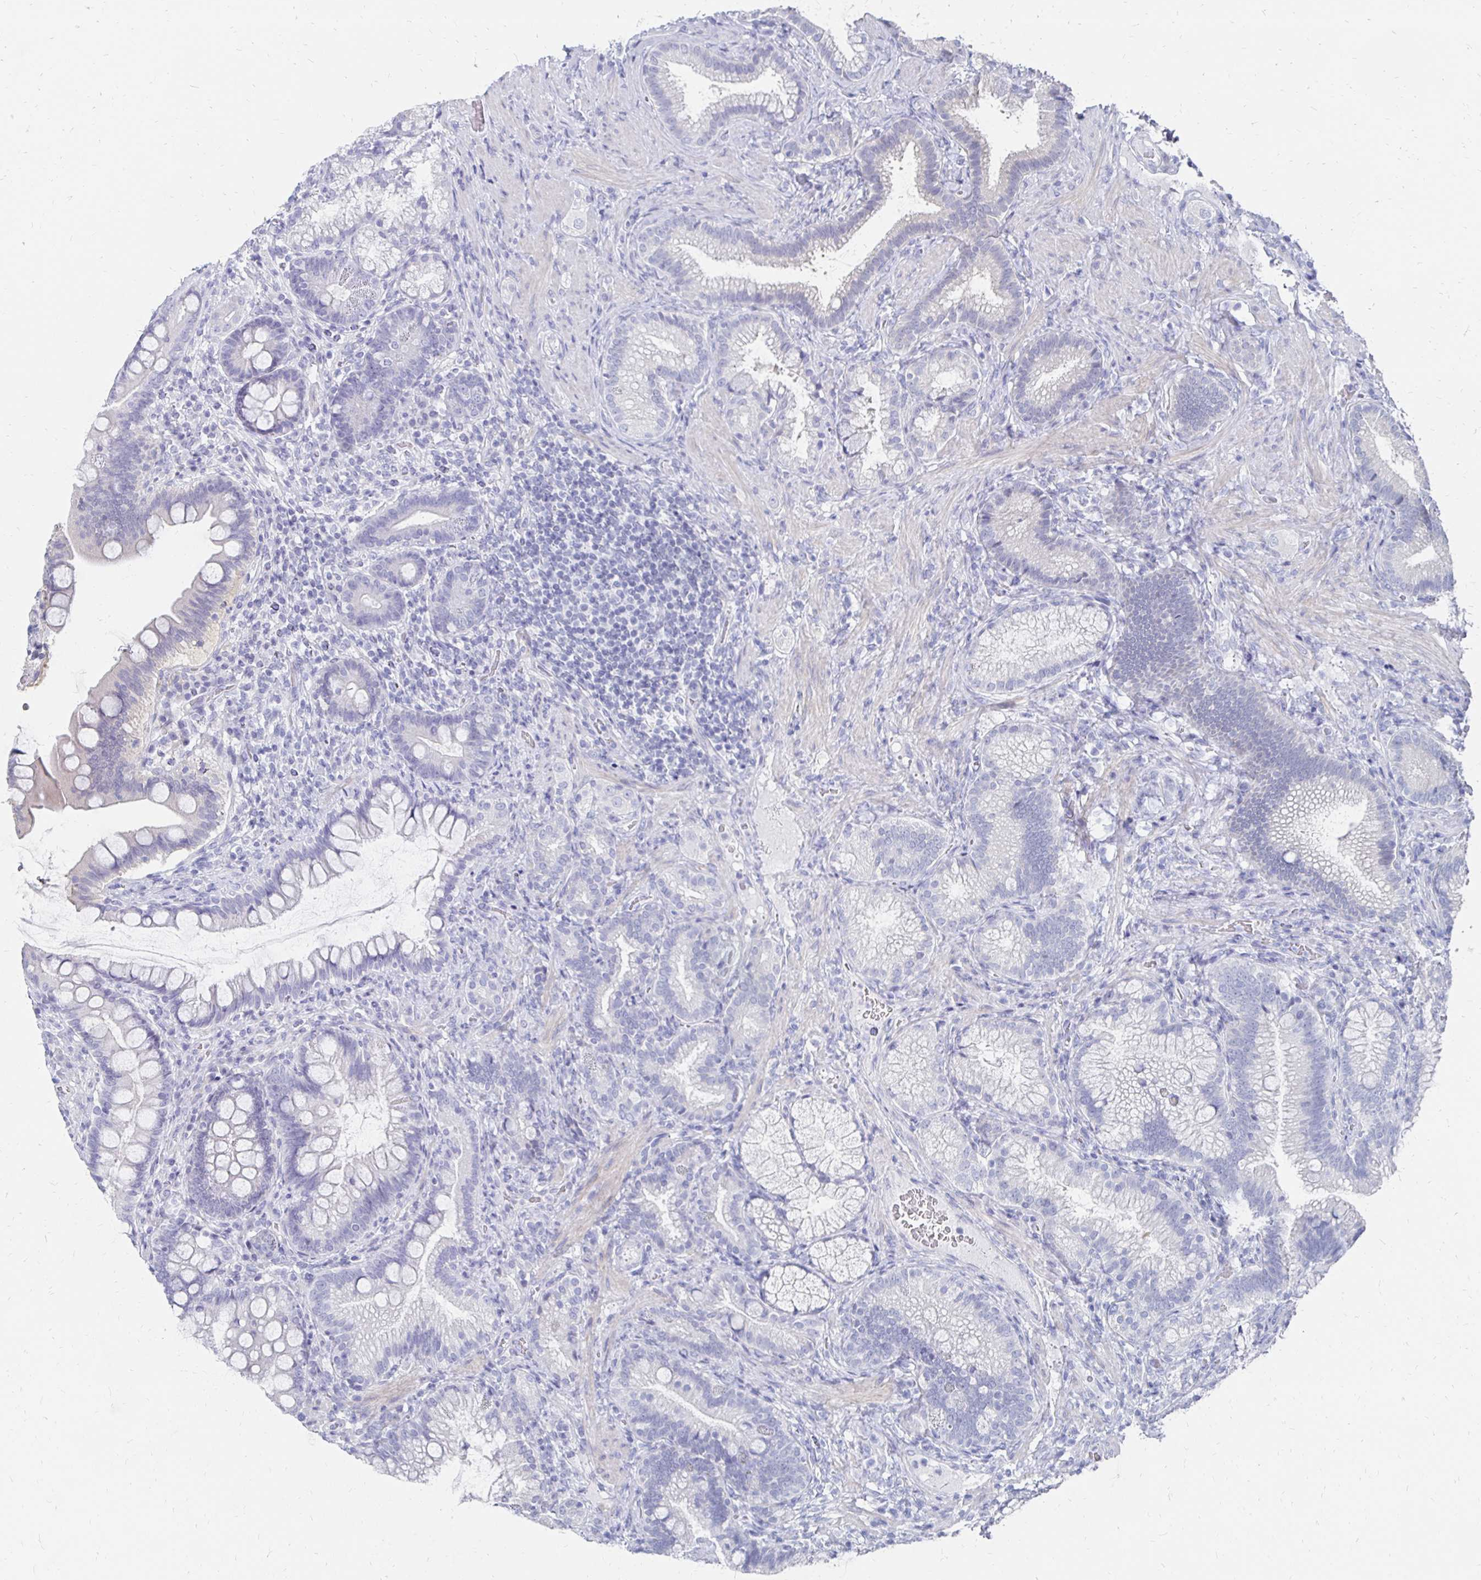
{"staining": {"intensity": "negative", "quantity": "none", "location": "none"}, "tissue": "duodenum", "cell_type": "Glandular cells", "image_type": "normal", "snomed": [{"axis": "morphology", "description": "Normal tissue, NOS"}, {"axis": "topography", "description": "Pancreas"}, {"axis": "topography", "description": "Duodenum"}], "caption": "Immunohistochemistry of benign human duodenum shows no expression in glandular cells. Brightfield microscopy of immunohistochemistry (IHC) stained with DAB (brown) and hematoxylin (blue), captured at high magnification.", "gene": "SYCP3", "patient": {"sex": "male", "age": 59}}